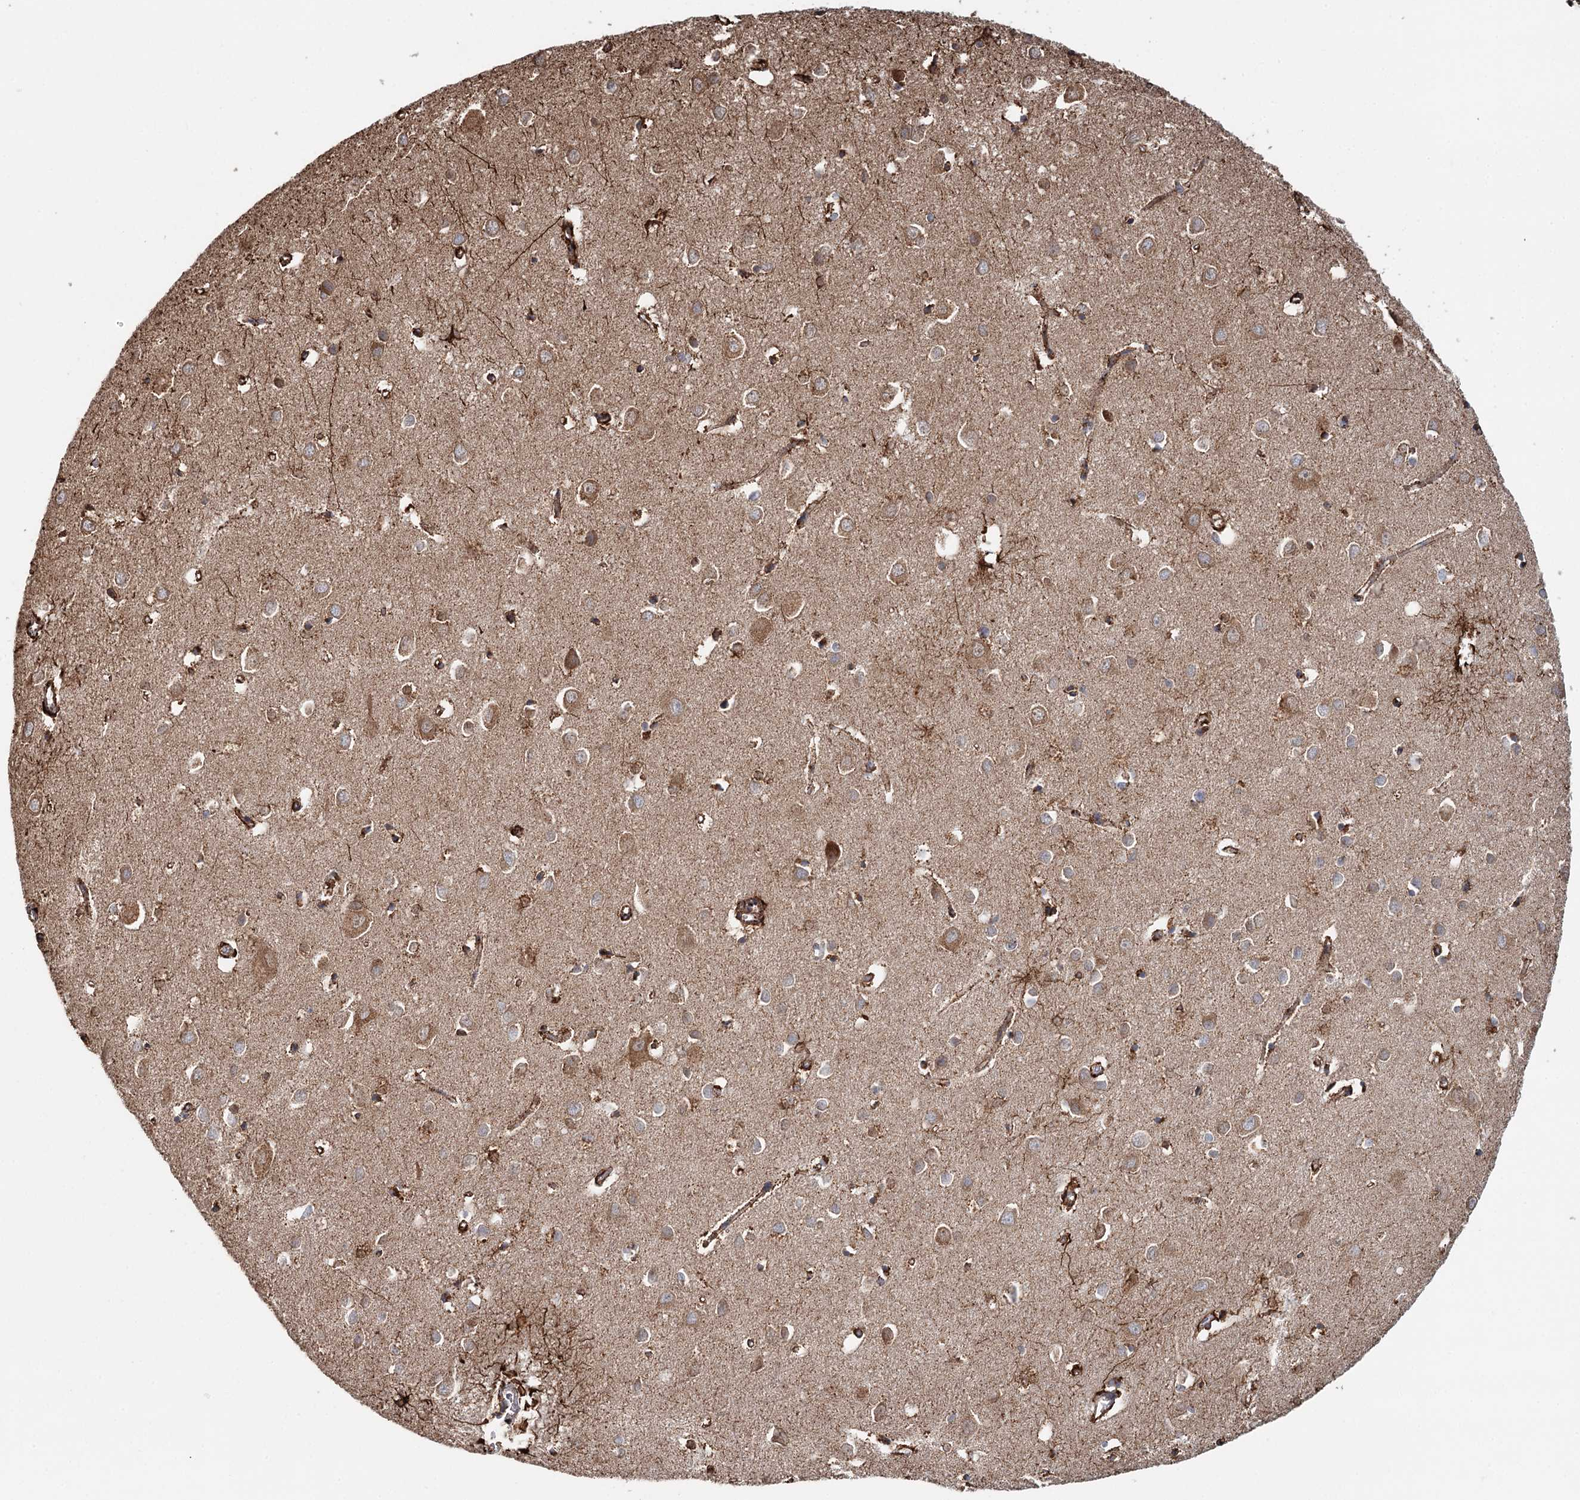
{"staining": {"intensity": "moderate", "quantity": ">75%", "location": "cytoplasmic/membranous"}, "tissue": "cerebral cortex", "cell_type": "Endothelial cells", "image_type": "normal", "snomed": [{"axis": "morphology", "description": "Normal tissue, NOS"}, {"axis": "topography", "description": "Cerebral cortex"}], "caption": "A histopathology image showing moderate cytoplasmic/membranous staining in about >75% of endothelial cells in benign cerebral cortex, as visualized by brown immunohistochemical staining.", "gene": "APH1A", "patient": {"sex": "female", "age": 64}}